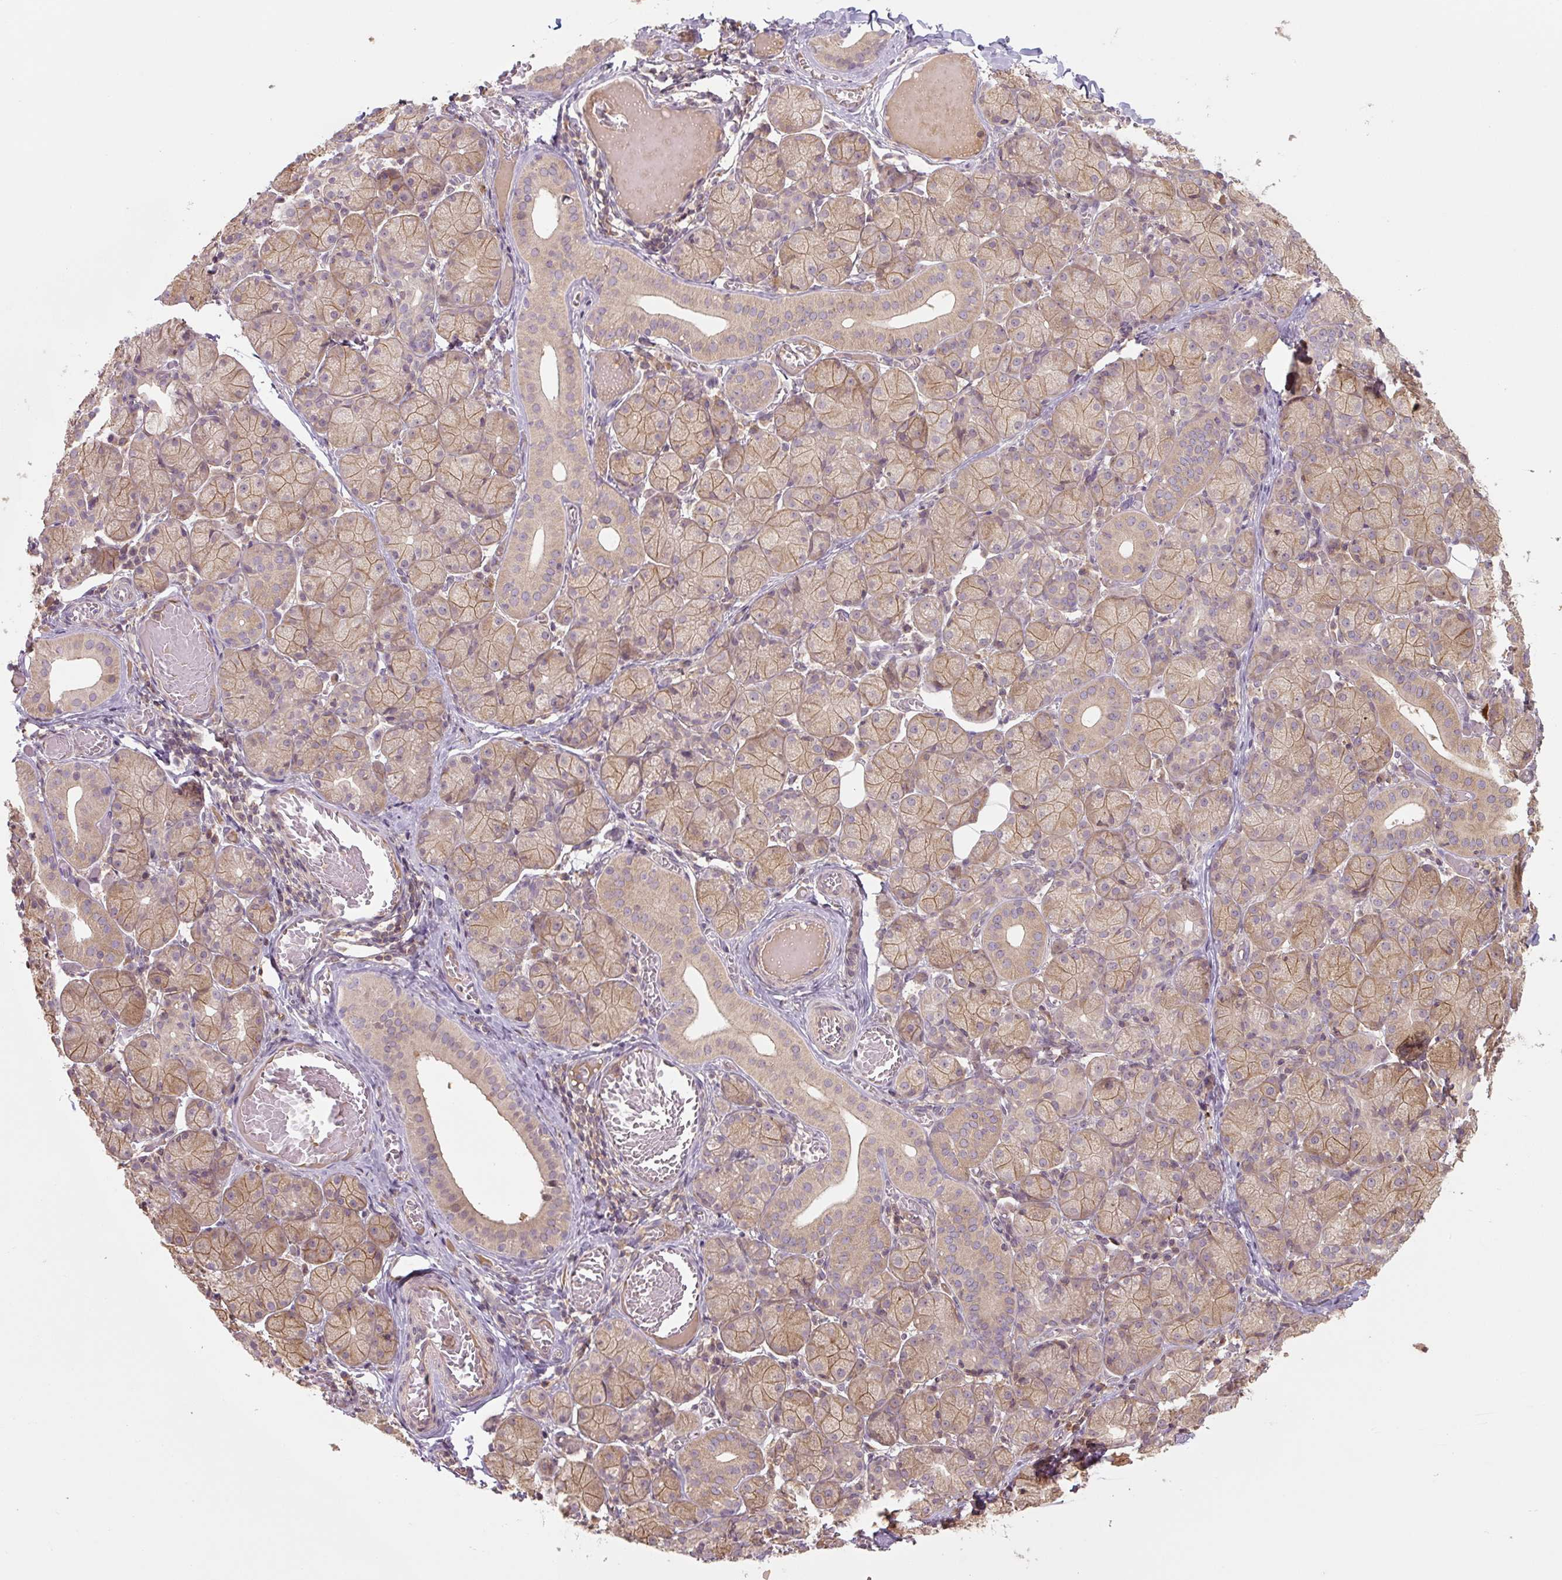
{"staining": {"intensity": "moderate", "quantity": ">75%", "location": "cytoplasmic/membranous"}, "tissue": "salivary gland", "cell_type": "Glandular cells", "image_type": "normal", "snomed": [{"axis": "morphology", "description": "Normal tissue, NOS"}, {"axis": "topography", "description": "Salivary gland"}], "caption": "The photomicrograph exhibits staining of benign salivary gland, revealing moderate cytoplasmic/membranous protein expression (brown color) within glandular cells.", "gene": "C2orf73", "patient": {"sex": "female", "age": 24}}